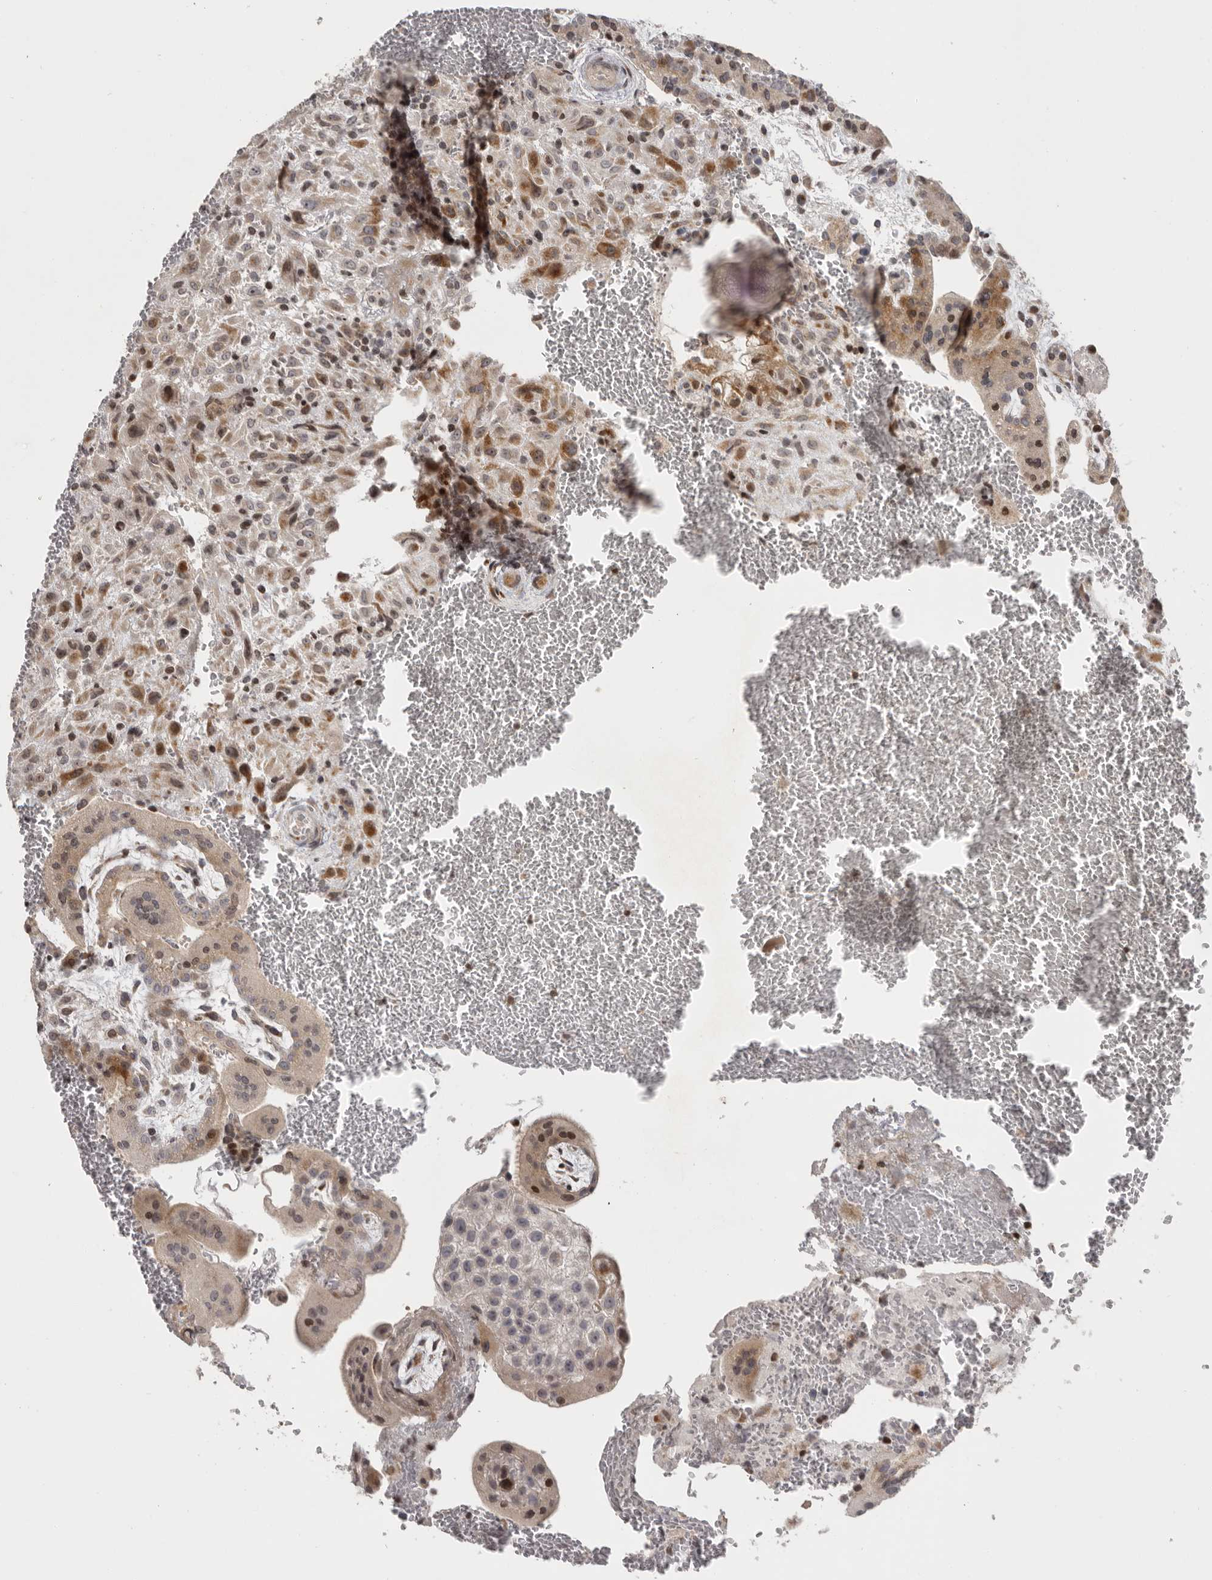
{"staining": {"intensity": "moderate", "quantity": "25%-75%", "location": "cytoplasmic/membranous,nuclear"}, "tissue": "placenta", "cell_type": "Decidual cells", "image_type": "normal", "snomed": [{"axis": "morphology", "description": "Normal tissue, NOS"}, {"axis": "topography", "description": "Placenta"}], "caption": "This is a micrograph of IHC staining of unremarkable placenta, which shows moderate positivity in the cytoplasmic/membranous,nuclear of decidual cells.", "gene": "AZIN1", "patient": {"sex": "female", "age": 35}}